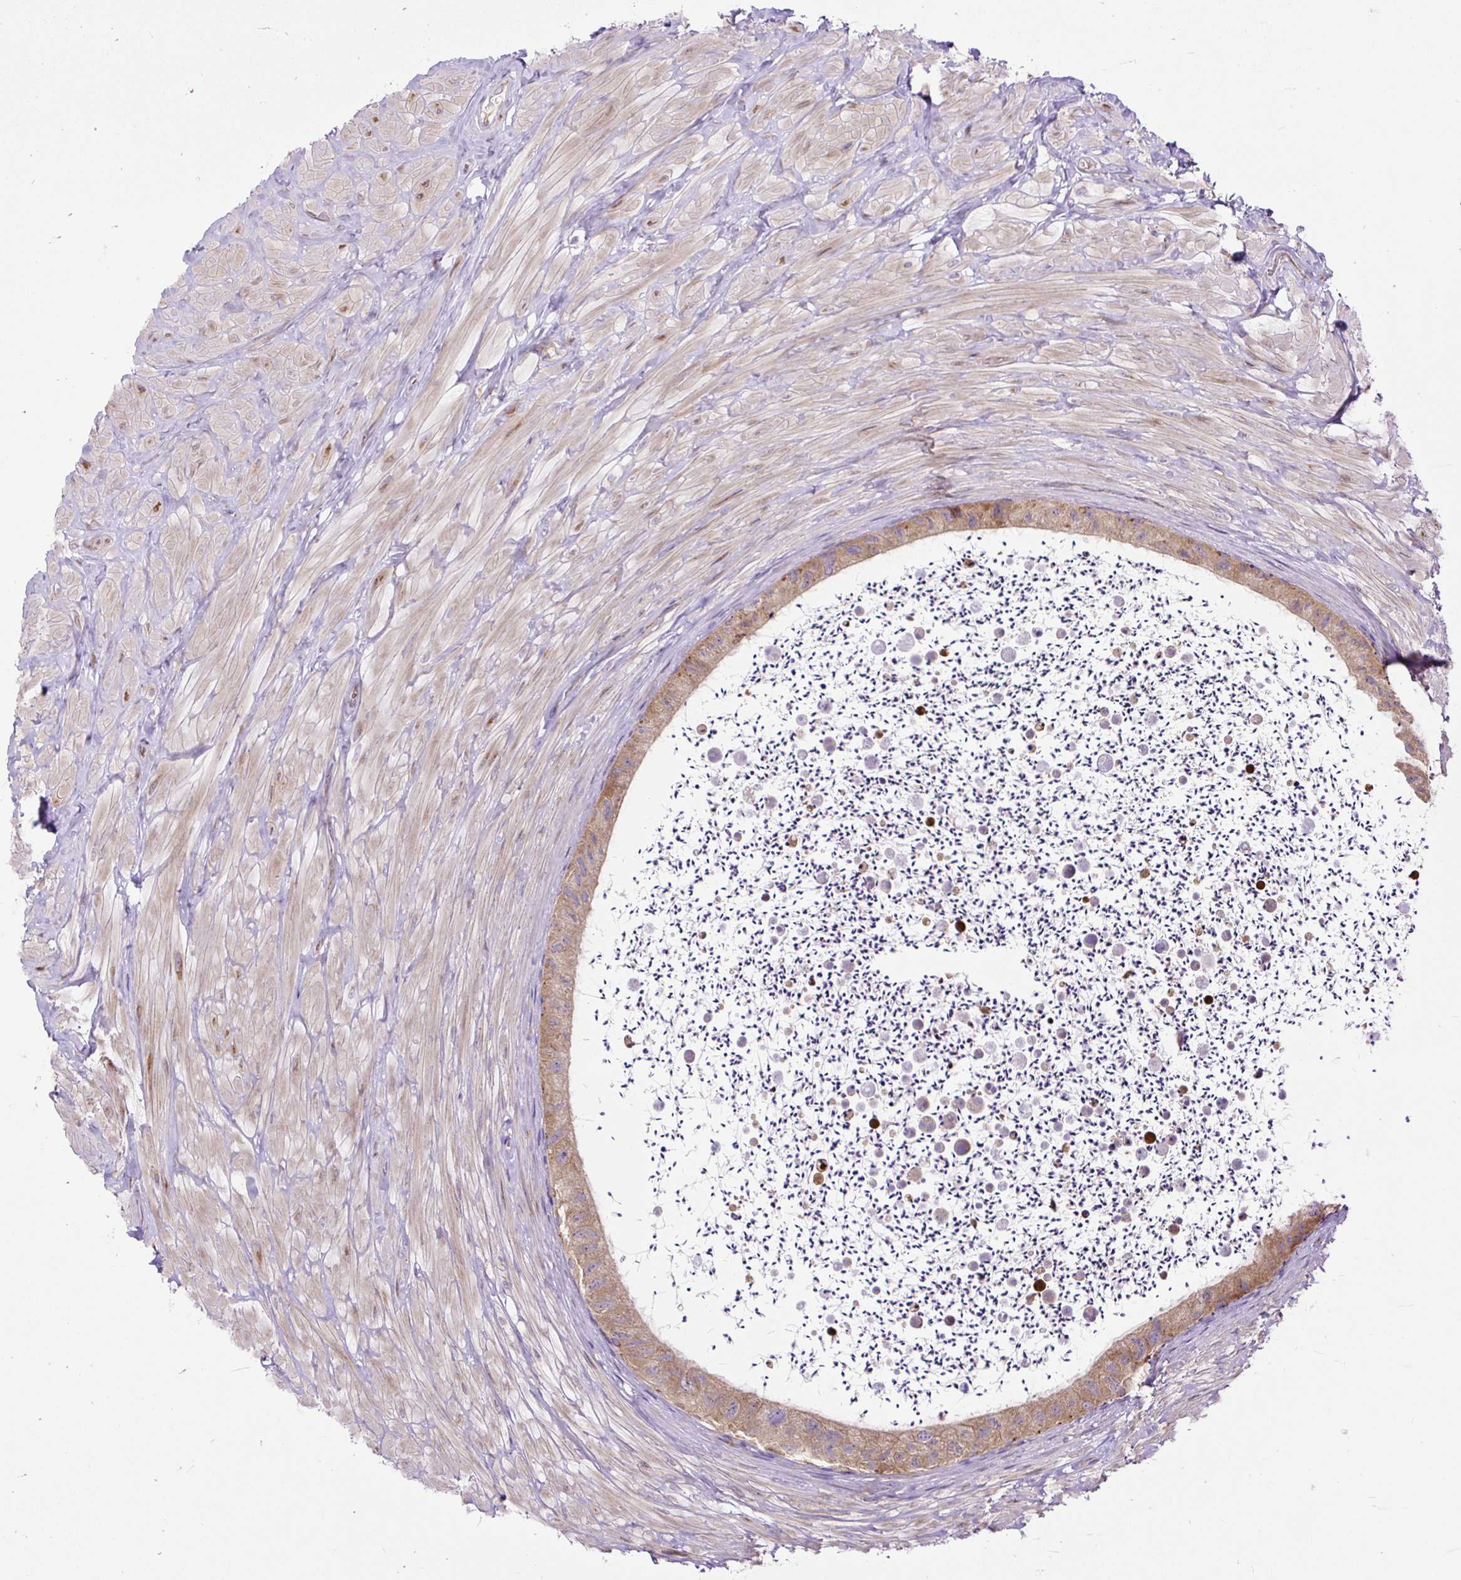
{"staining": {"intensity": "moderate", "quantity": ">75%", "location": "cytoplasmic/membranous"}, "tissue": "epididymis", "cell_type": "Glandular cells", "image_type": "normal", "snomed": [{"axis": "morphology", "description": "Normal tissue, NOS"}, {"axis": "topography", "description": "Epididymis"}, {"axis": "topography", "description": "Peripheral nerve tissue"}], "caption": "Epididymis stained for a protein (brown) shows moderate cytoplasmic/membranous positive expression in about >75% of glandular cells.", "gene": "RPS5", "patient": {"sex": "male", "age": 32}}